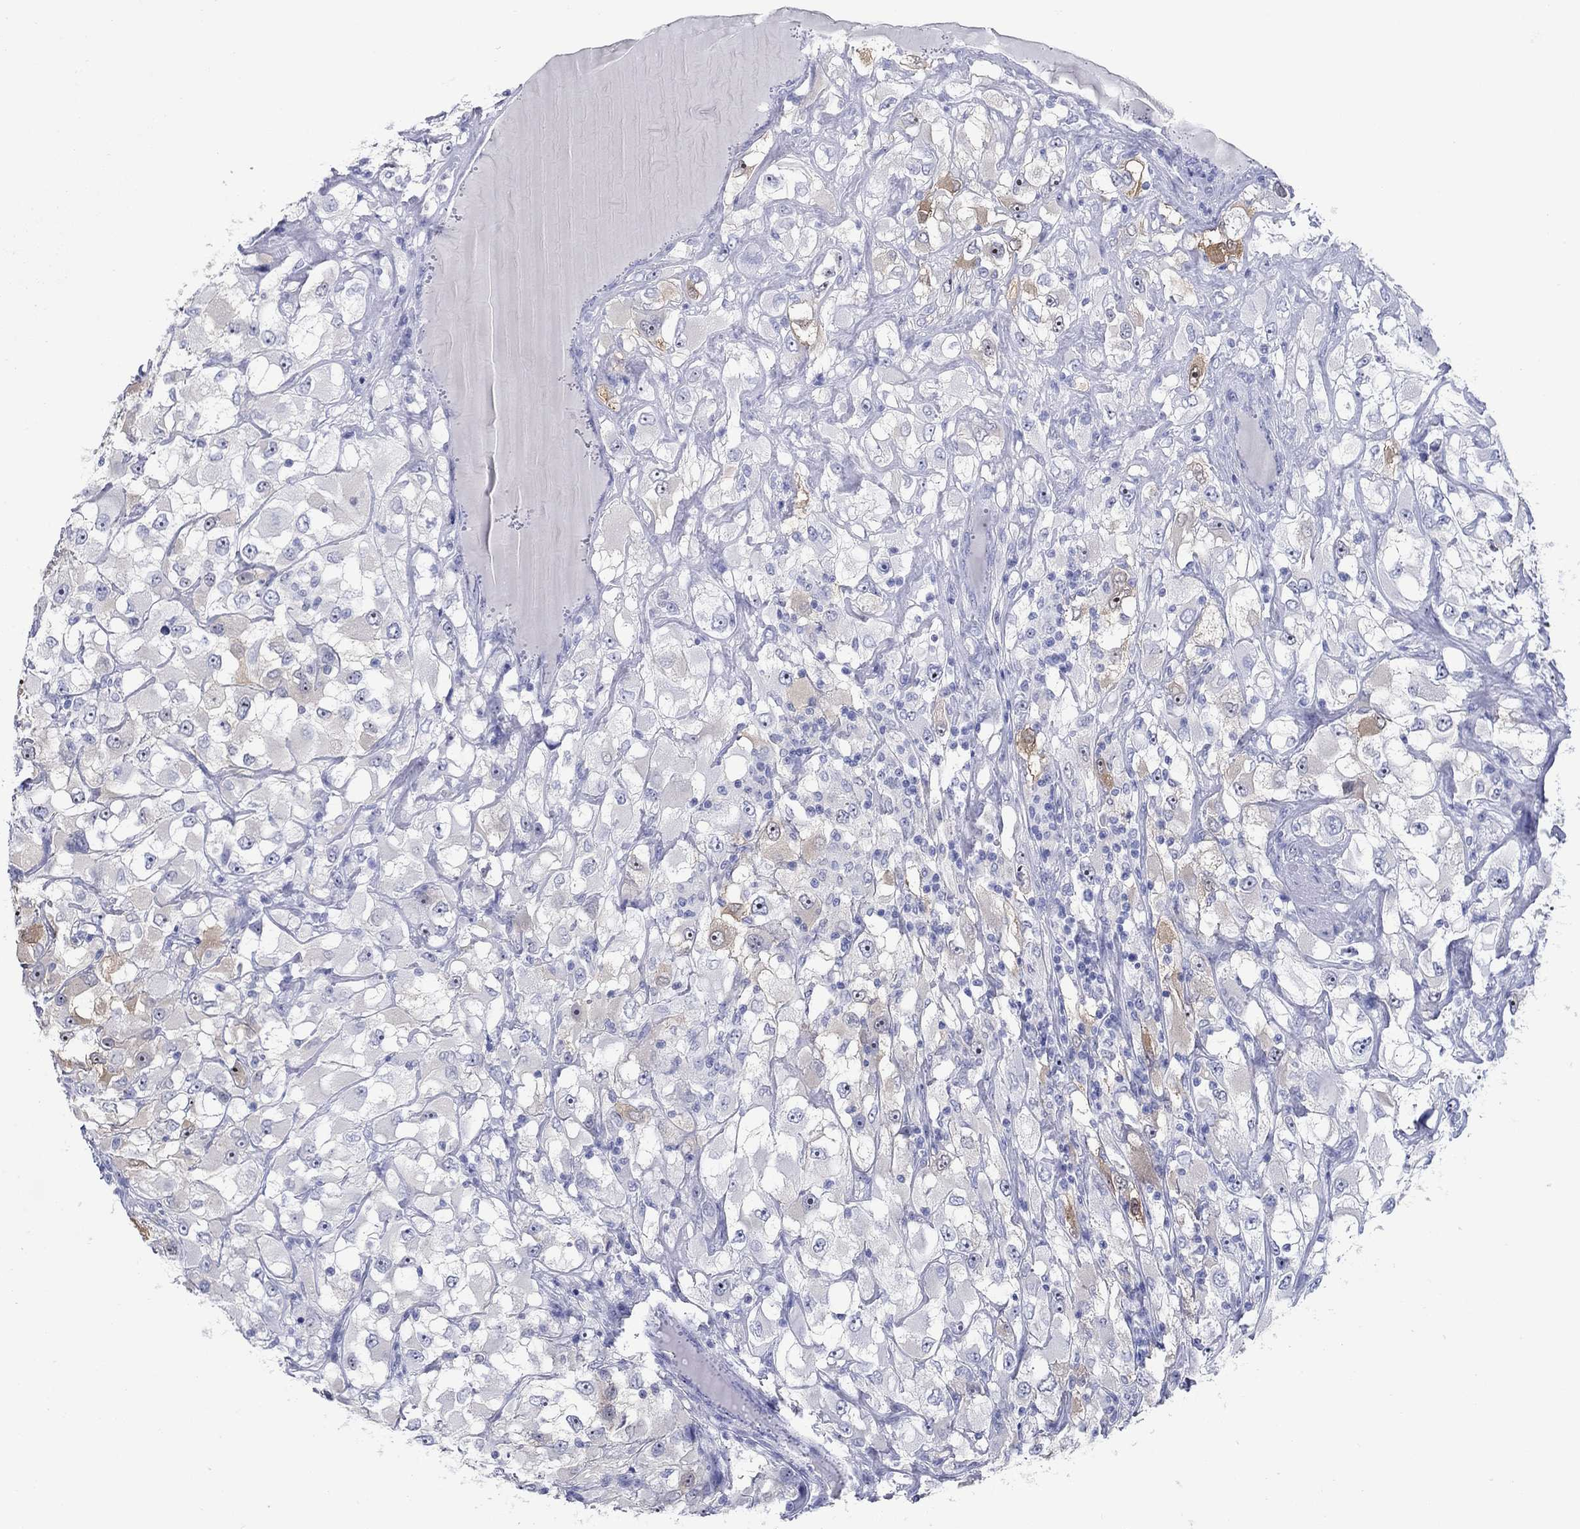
{"staining": {"intensity": "negative", "quantity": "none", "location": "none"}, "tissue": "renal cancer", "cell_type": "Tumor cells", "image_type": "cancer", "snomed": [{"axis": "morphology", "description": "Adenocarcinoma, NOS"}, {"axis": "topography", "description": "Kidney"}], "caption": "Tumor cells are negative for brown protein staining in renal cancer (adenocarcinoma). Brightfield microscopy of immunohistochemistry (IHC) stained with DAB (3,3'-diaminobenzidine) (brown) and hematoxylin (blue), captured at high magnification.", "gene": "AKR1C2", "patient": {"sex": "female", "age": 52}}